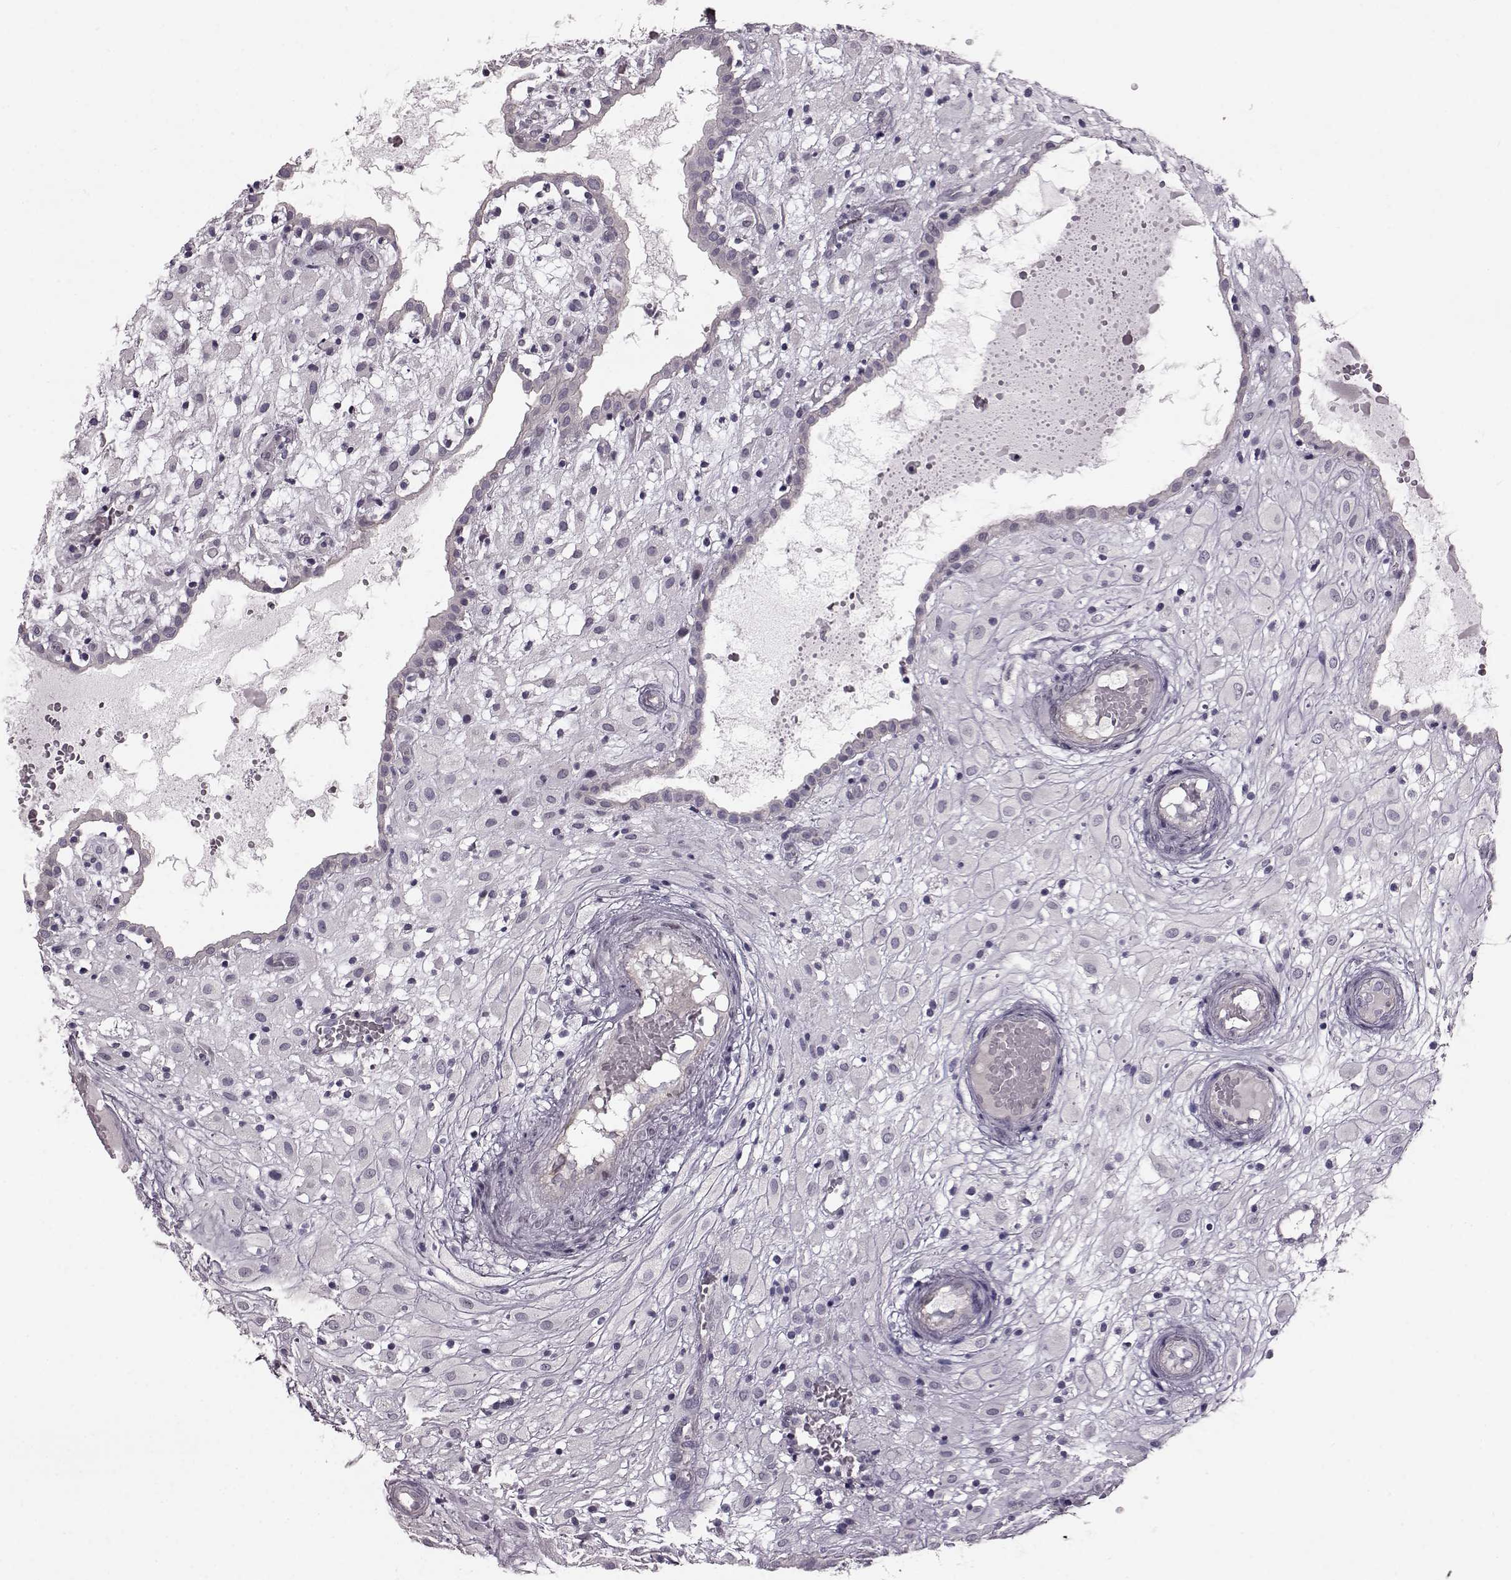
{"staining": {"intensity": "negative", "quantity": "none", "location": "none"}, "tissue": "placenta", "cell_type": "Decidual cells", "image_type": "normal", "snomed": [{"axis": "morphology", "description": "Normal tissue, NOS"}, {"axis": "topography", "description": "Placenta"}], "caption": "A photomicrograph of placenta stained for a protein shows no brown staining in decidual cells.", "gene": "TCHHL1", "patient": {"sex": "female", "age": 24}}